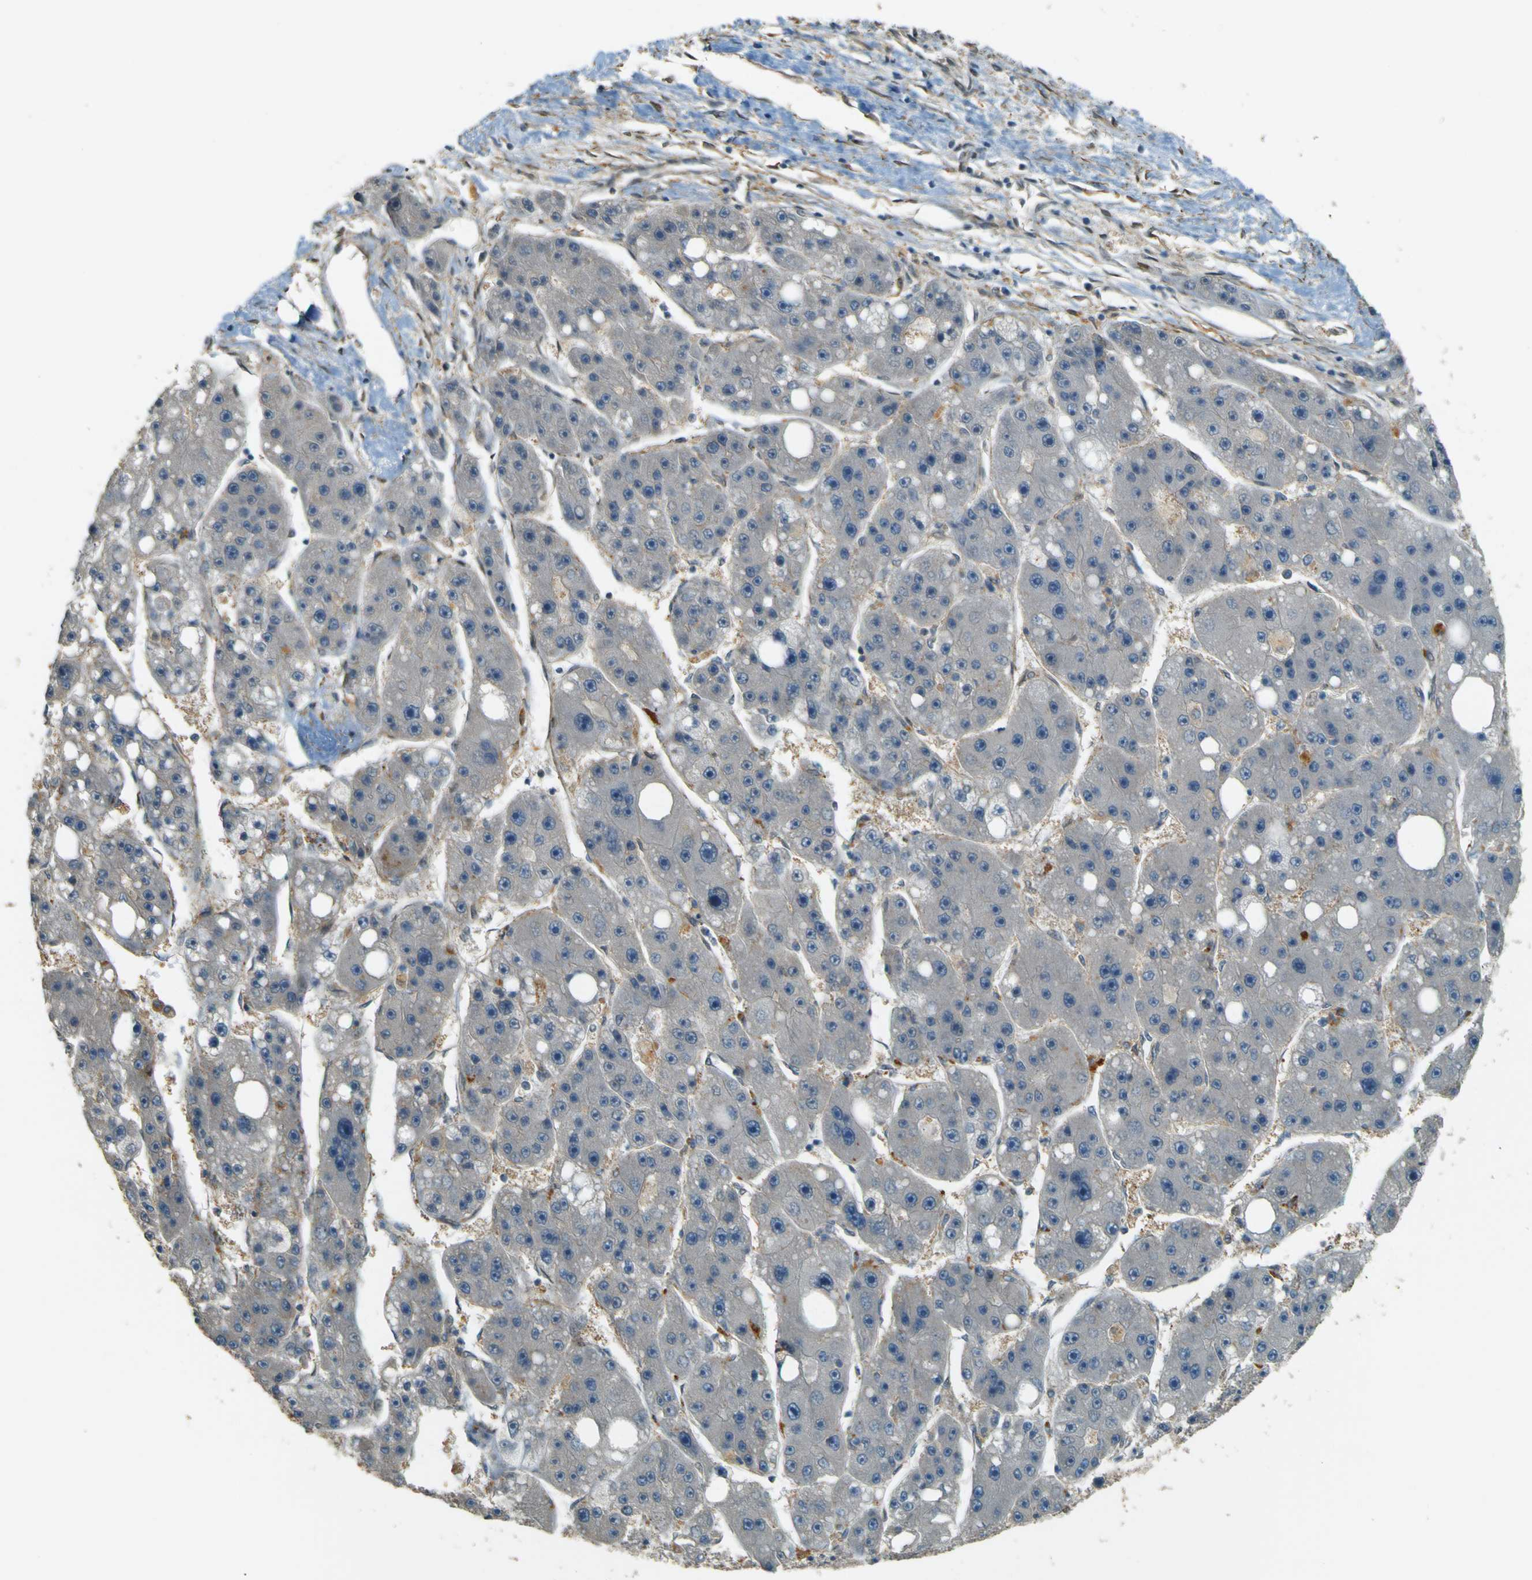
{"staining": {"intensity": "negative", "quantity": "none", "location": "none"}, "tissue": "liver cancer", "cell_type": "Tumor cells", "image_type": "cancer", "snomed": [{"axis": "morphology", "description": "Carcinoma, Hepatocellular, NOS"}, {"axis": "topography", "description": "Liver"}], "caption": "Tumor cells are negative for protein expression in human liver hepatocellular carcinoma. (Immunohistochemistry, brightfield microscopy, high magnification).", "gene": "NEXN", "patient": {"sex": "female", "age": 61}}